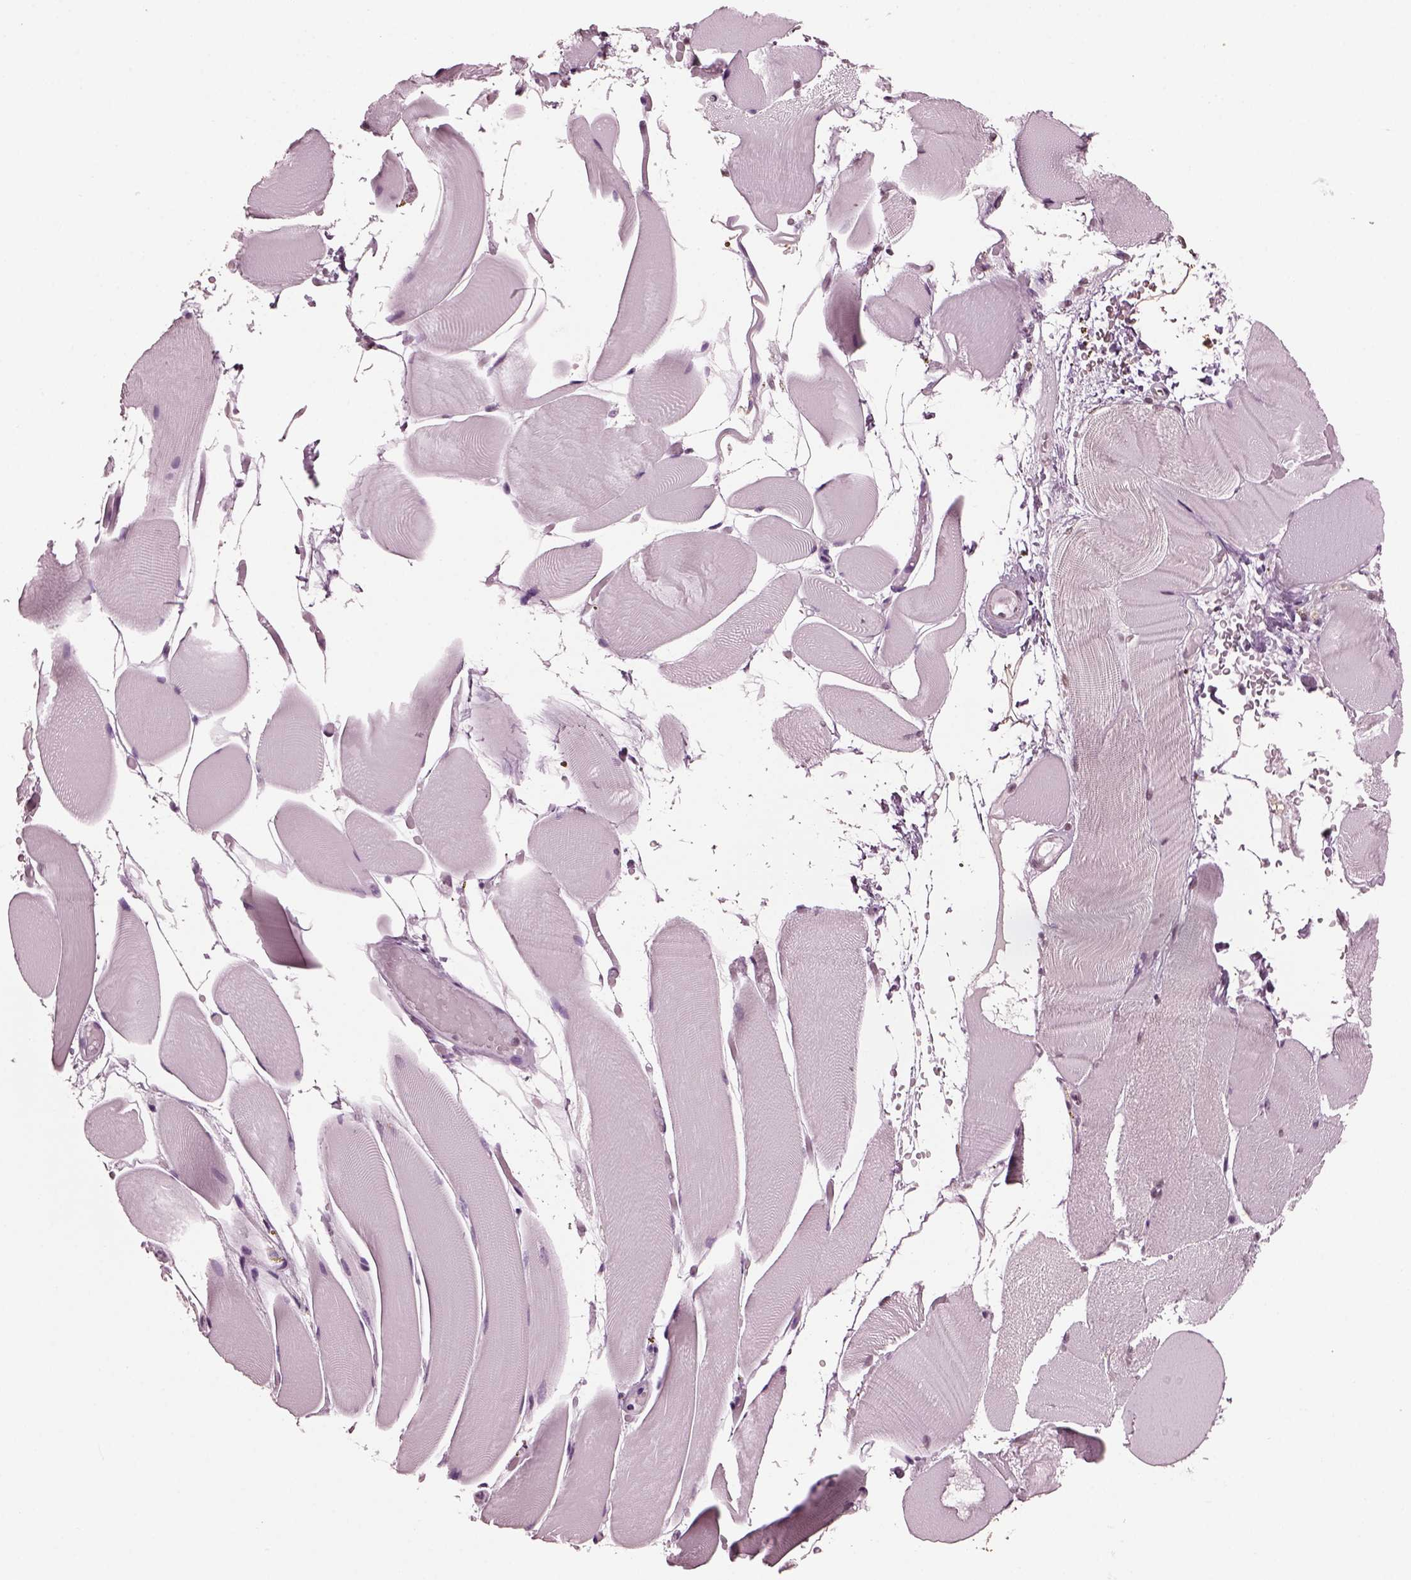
{"staining": {"intensity": "negative", "quantity": "none", "location": "none"}, "tissue": "skeletal muscle", "cell_type": "Myocytes", "image_type": "normal", "snomed": [{"axis": "morphology", "description": "Normal tissue, NOS"}, {"axis": "topography", "description": "Skeletal muscle"}], "caption": "This micrograph is of unremarkable skeletal muscle stained with immunohistochemistry to label a protein in brown with the nuclei are counter-stained blue. There is no expression in myocytes.", "gene": "RUVBL2", "patient": {"sex": "female", "age": 37}}